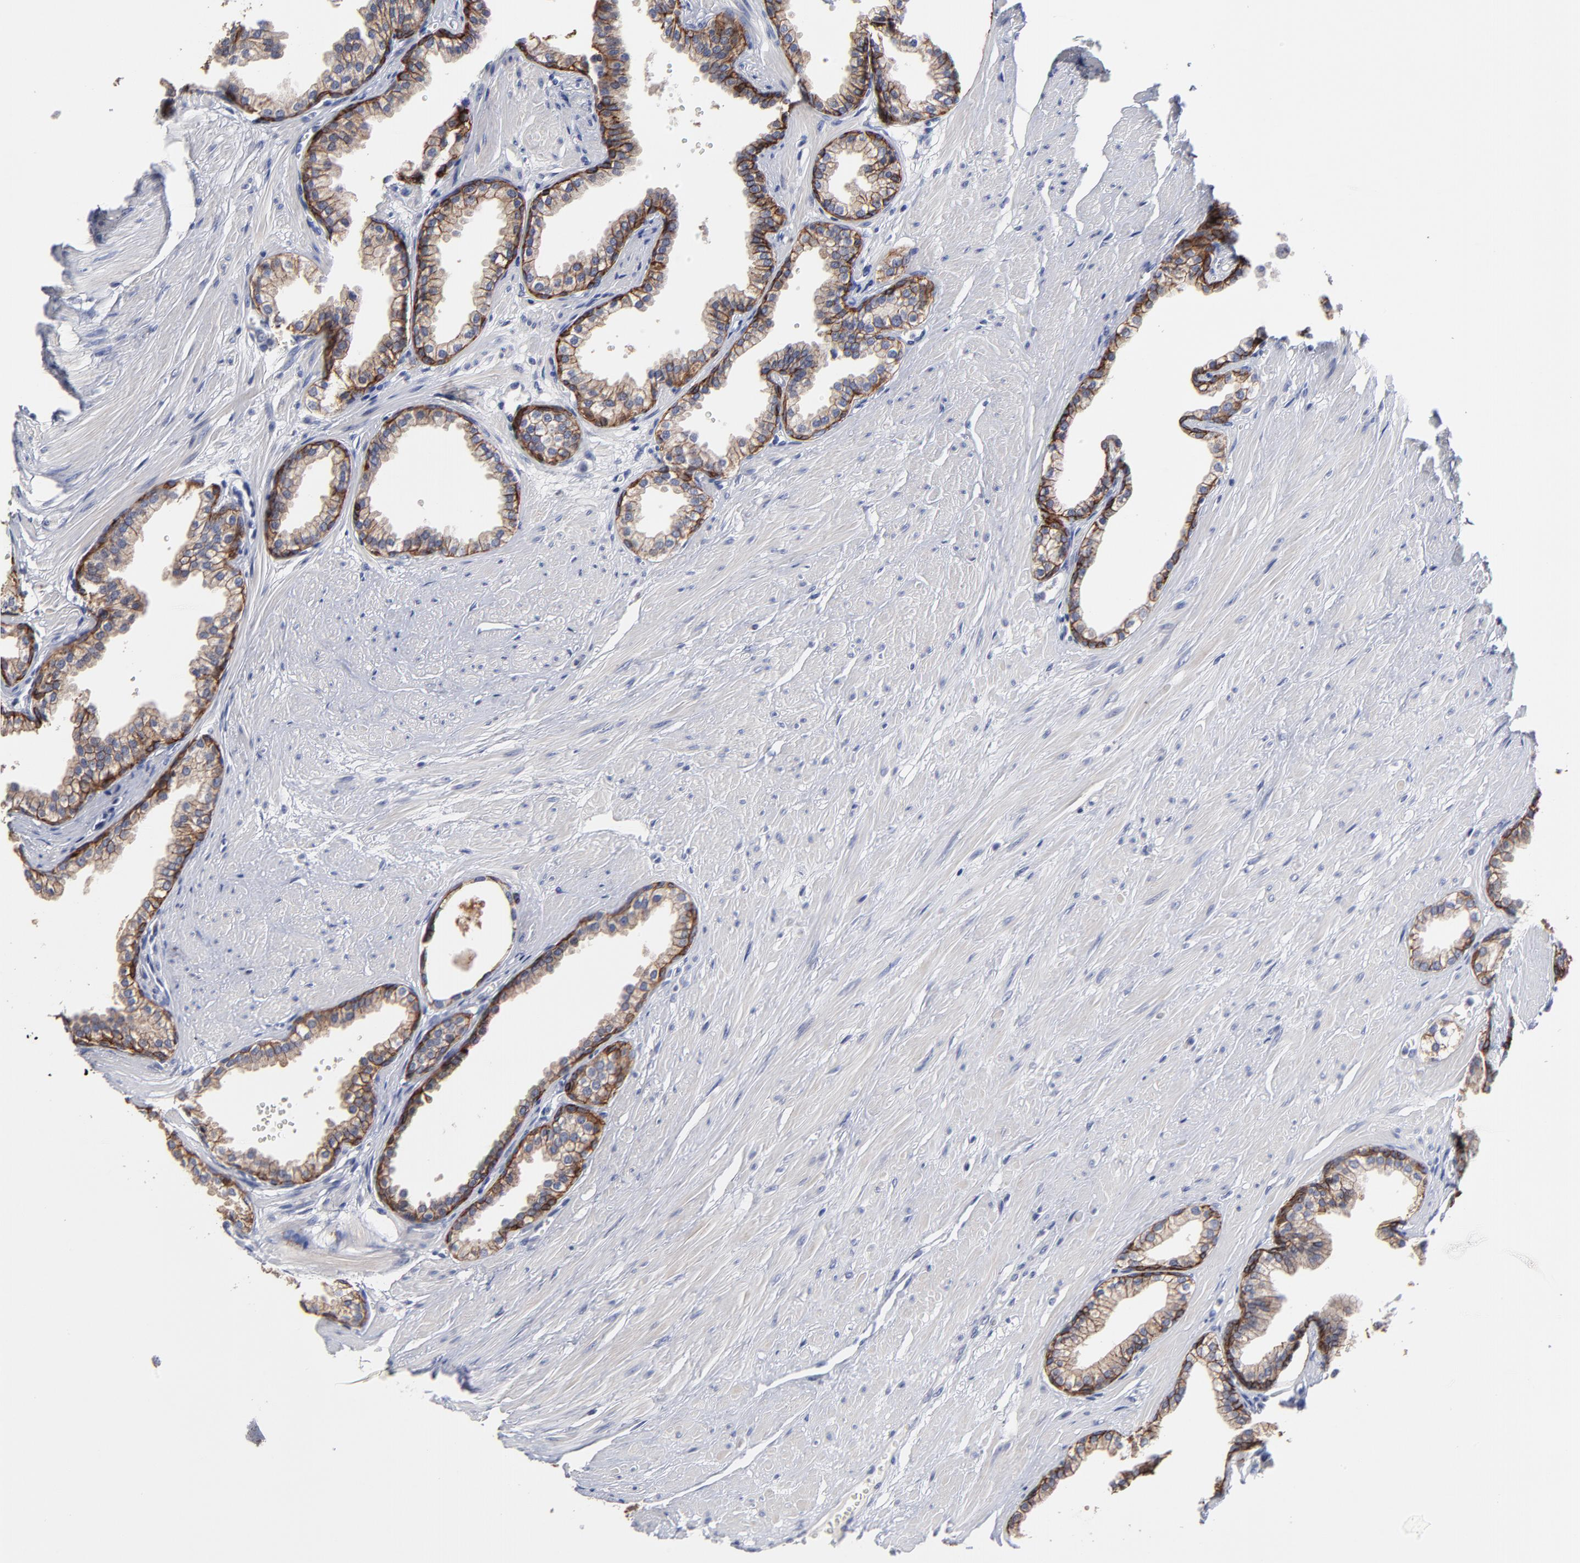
{"staining": {"intensity": "moderate", "quantity": "25%-75%", "location": "cytoplasmic/membranous"}, "tissue": "prostate", "cell_type": "Glandular cells", "image_type": "normal", "snomed": [{"axis": "morphology", "description": "Normal tissue, NOS"}, {"axis": "topography", "description": "Prostate"}], "caption": "Immunohistochemical staining of benign human prostate shows moderate cytoplasmic/membranous protein staining in approximately 25%-75% of glandular cells.", "gene": "CXADR", "patient": {"sex": "male", "age": 64}}